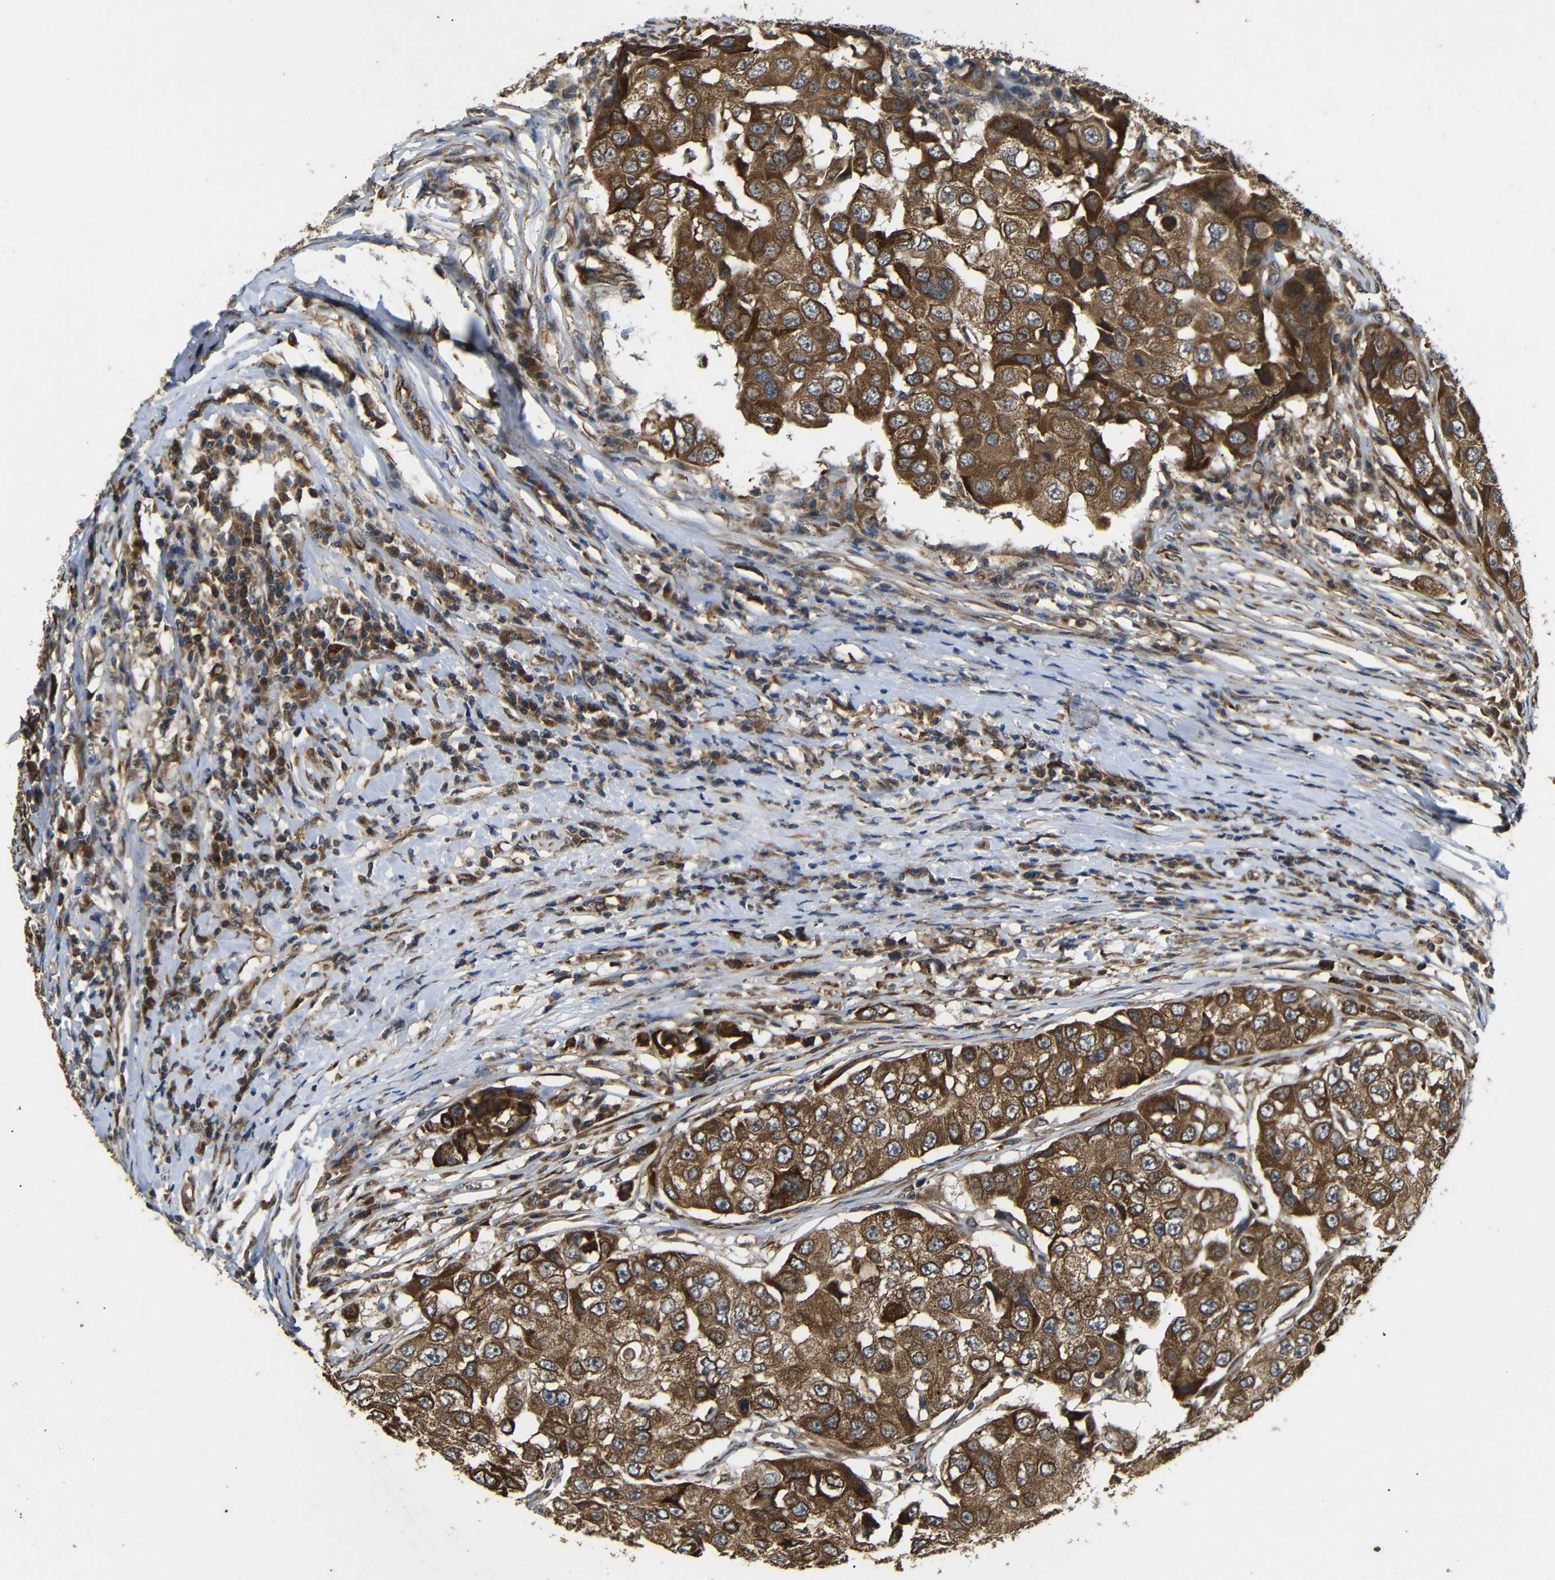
{"staining": {"intensity": "strong", "quantity": ">75%", "location": "cytoplasmic/membranous"}, "tissue": "breast cancer", "cell_type": "Tumor cells", "image_type": "cancer", "snomed": [{"axis": "morphology", "description": "Duct carcinoma"}, {"axis": "topography", "description": "Breast"}], "caption": "Immunohistochemistry (IHC) (DAB (3,3'-diaminobenzidine)) staining of intraductal carcinoma (breast) exhibits strong cytoplasmic/membranous protein positivity in approximately >75% of tumor cells.", "gene": "TRPC1", "patient": {"sex": "female", "age": 27}}